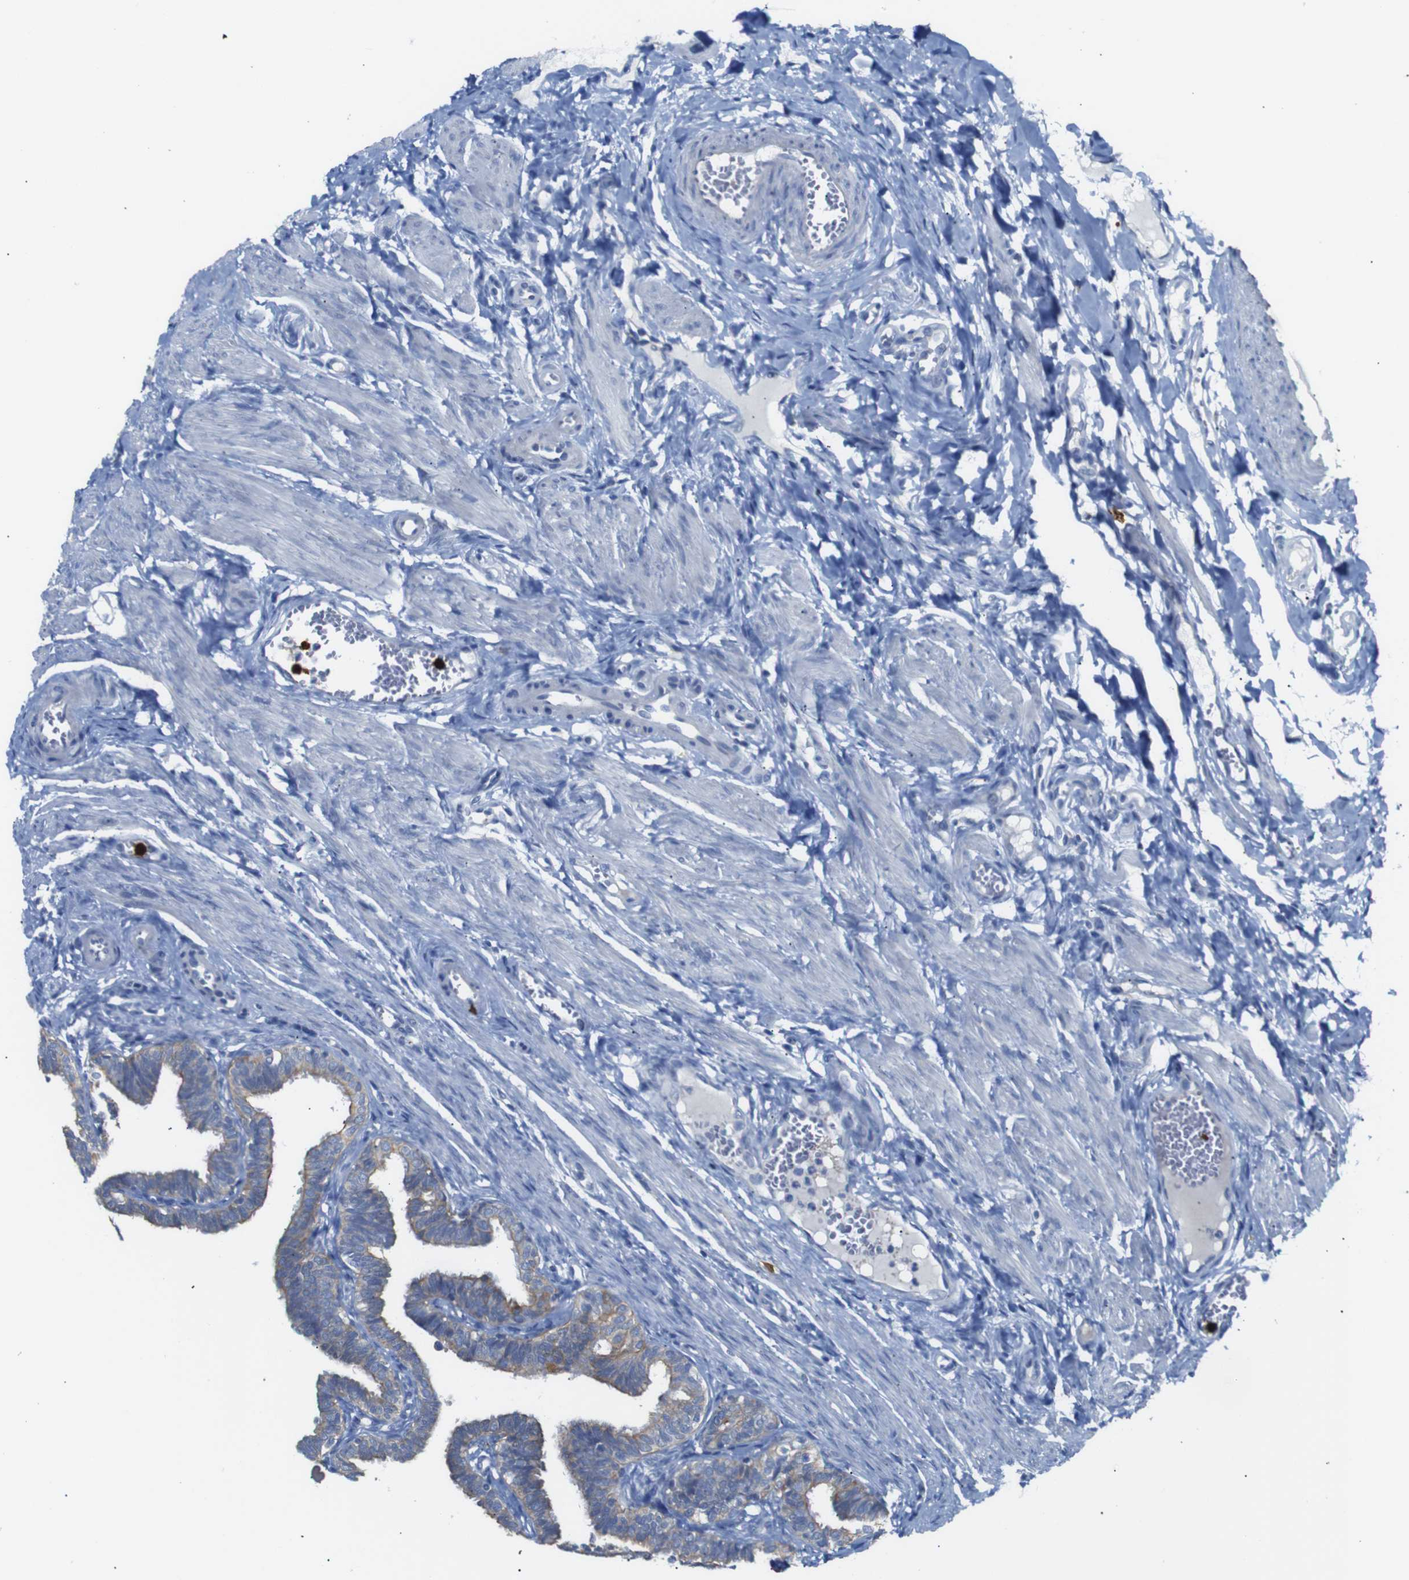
{"staining": {"intensity": "moderate", "quantity": ">75%", "location": "cytoplasmic/membranous"}, "tissue": "fallopian tube", "cell_type": "Glandular cells", "image_type": "normal", "snomed": [{"axis": "morphology", "description": "Normal tissue, NOS"}, {"axis": "topography", "description": "Fallopian tube"}, {"axis": "topography", "description": "Ovary"}], "caption": "Immunohistochemical staining of benign human fallopian tube demonstrates moderate cytoplasmic/membranous protein positivity in about >75% of glandular cells. Using DAB (brown) and hematoxylin (blue) stains, captured at high magnification using brightfield microscopy.", "gene": "ALOX15", "patient": {"sex": "female", "age": 23}}